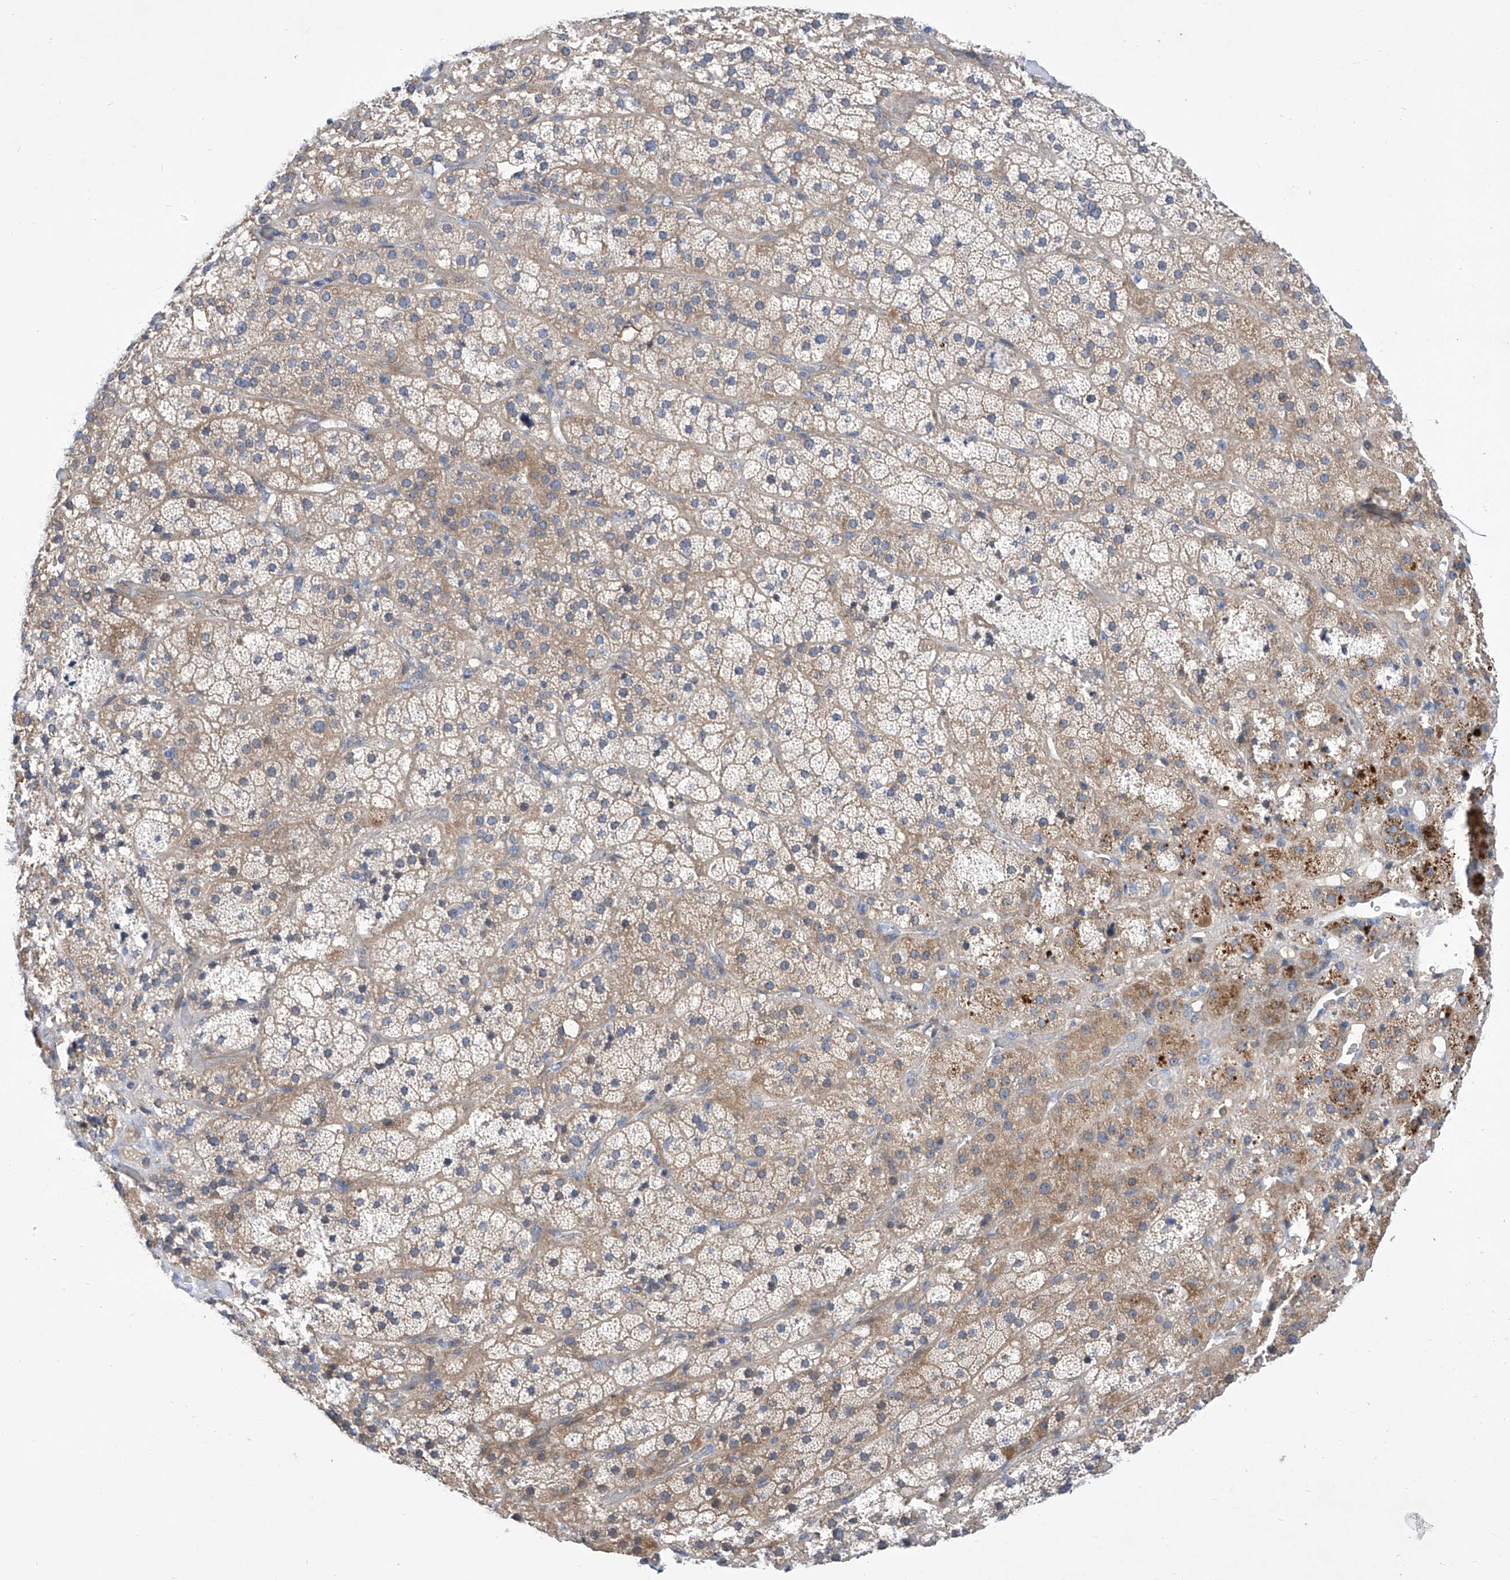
{"staining": {"intensity": "moderate", "quantity": "25%-75%", "location": "cytoplasmic/membranous"}, "tissue": "adrenal gland", "cell_type": "Glandular cells", "image_type": "normal", "snomed": [{"axis": "morphology", "description": "Normal tissue, NOS"}, {"axis": "topography", "description": "Adrenal gland"}], "caption": "Adrenal gland stained with IHC reveals moderate cytoplasmic/membranous staining in approximately 25%-75% of glandular cells.", "gene": "SRBD1", "patient": {"sex": "male", "age": 57}}